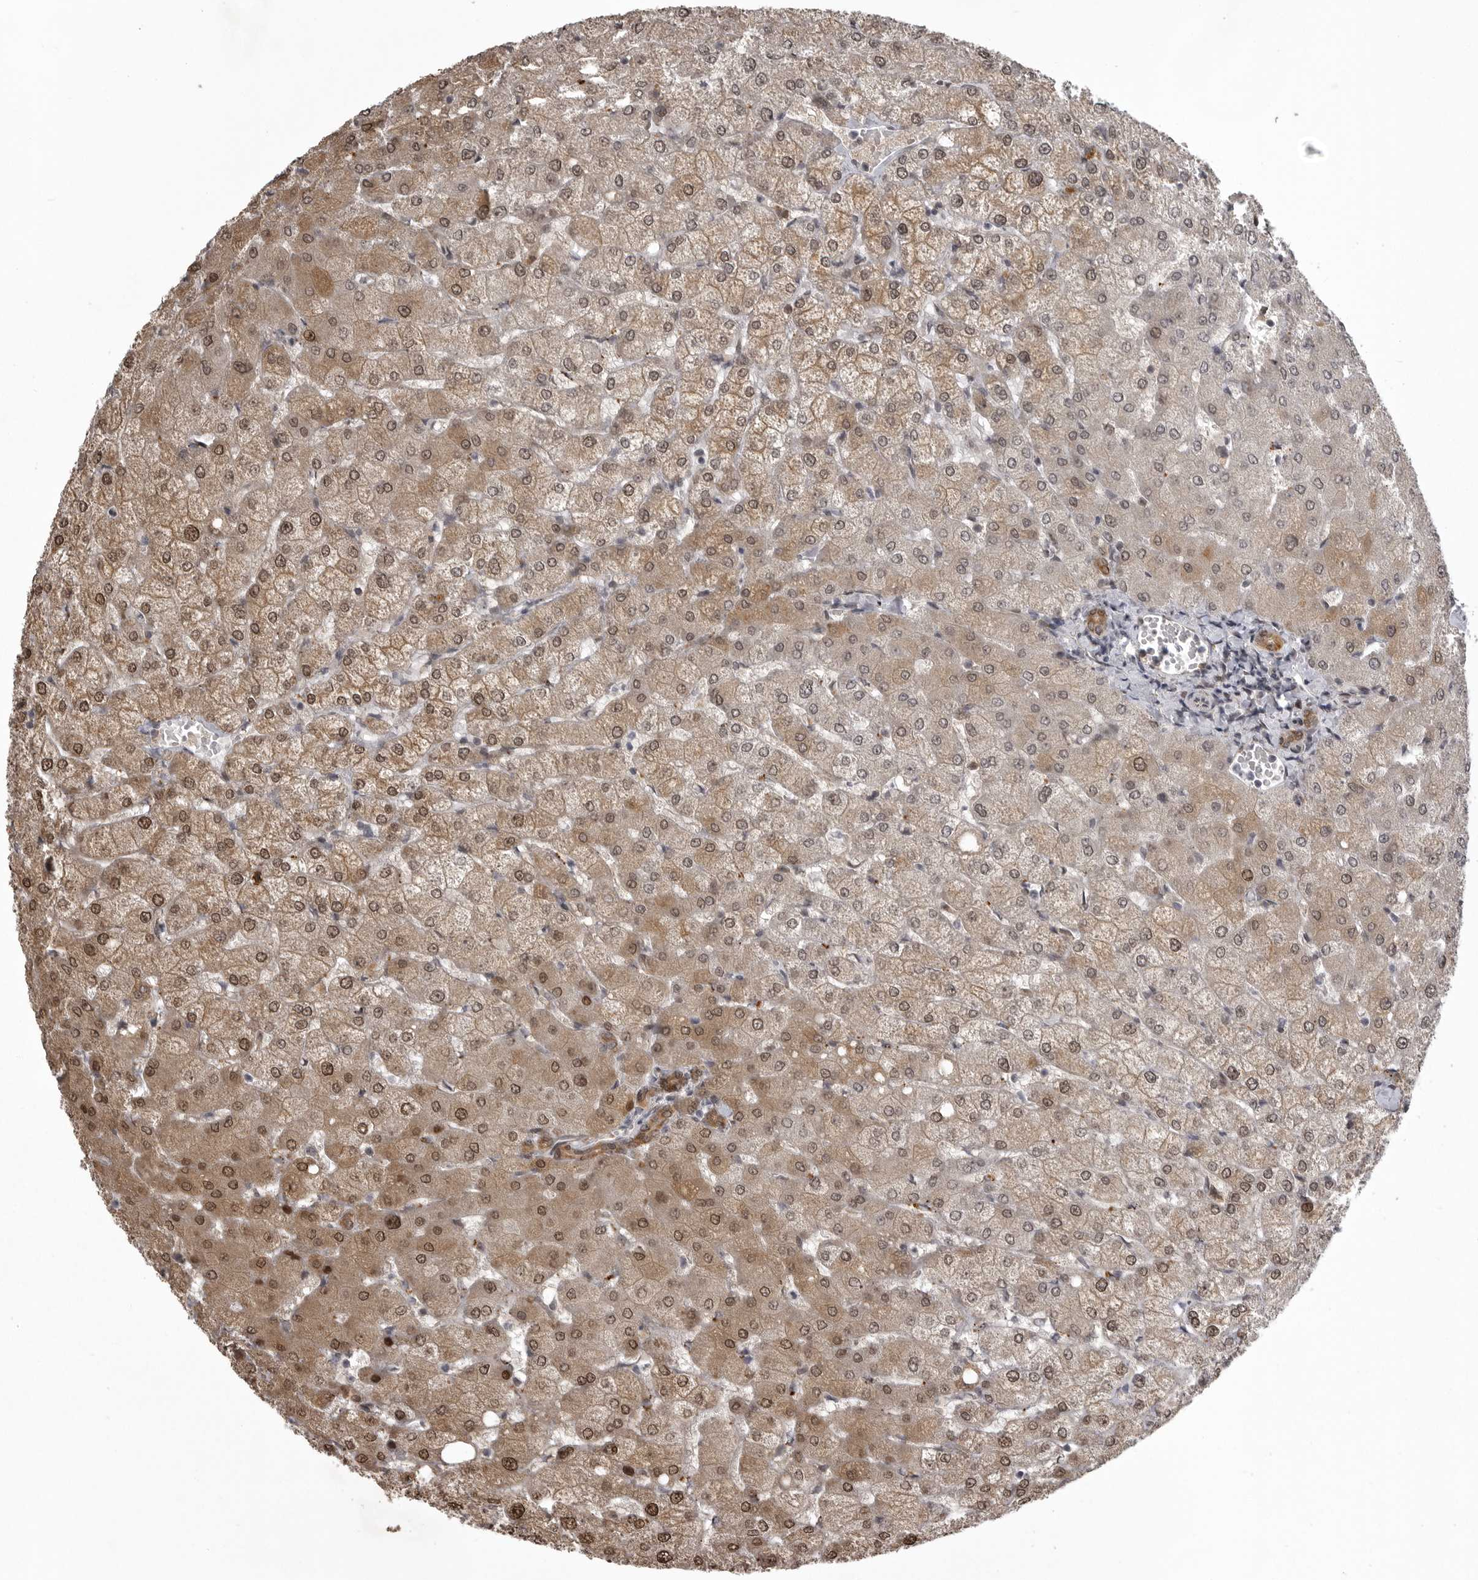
{"staining": {"intensity": "moderate", "quantity": "25%-75%", "location": "cytoplasmic/membranous,nuclear"}, "tissue": "liver", "cell_type": "Cholangiocytes", "image_type": "normal", "snomed": [{"axis": "morphology", "description": "Normal tissue, NOS"}, {"axis": "topography", "description": "Liver"}], "caption": "High-power microscopy captured an IHC micrograph of normal liver, revealing moderate cytoplasmic/membranous,nuclear positivity in about 25%-75% of cholangiocytes.", "gene": "SNX16", "patient": {"sex": "female", "age": 54}}